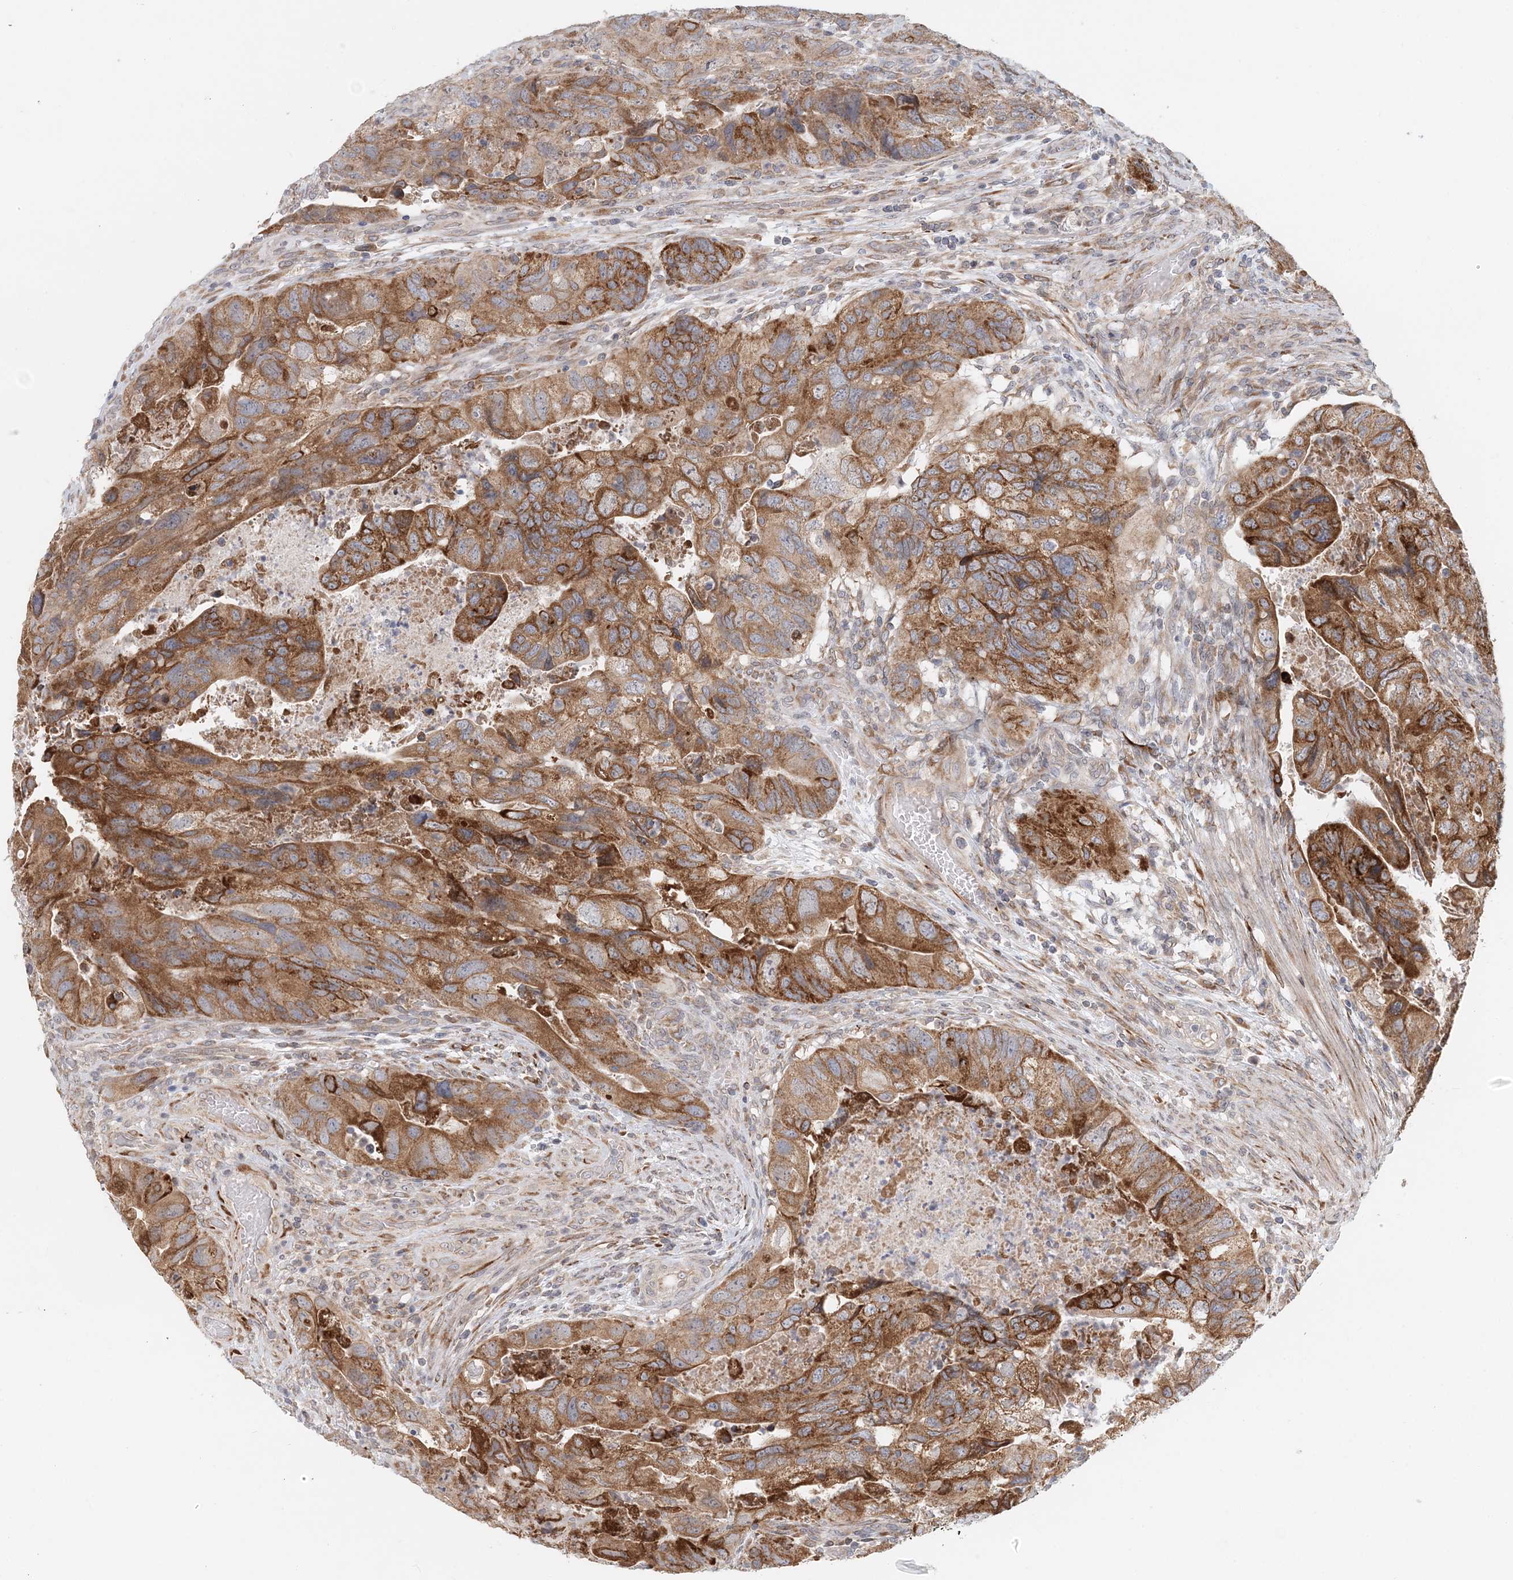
{"staining": {"intensity": "moderate", "quantity": ">75%", "location": "cytoplasmic/membranous"}, "tissue": "colorectal cancer", "cell_type": "Tumor cells", "image_type": "cancer", "snomed": [{"axis": "morphology", "description": "Adenocarcinoma, NOS"}, {"axis": "topography", "description": "Rectum"}], "caption": "Immunohistochemical staining of colorectal cancer shows medium levels of moderate cytoplasmic/membranous protein expression in approximately >75% of tumor cells. (Stains: DAB in brown, nuclei in blue, Microscopy: brightfield microscopy at high magnification).", "gene": "PCYOX1L", "patient": {"sex": "male", "age": 63}}